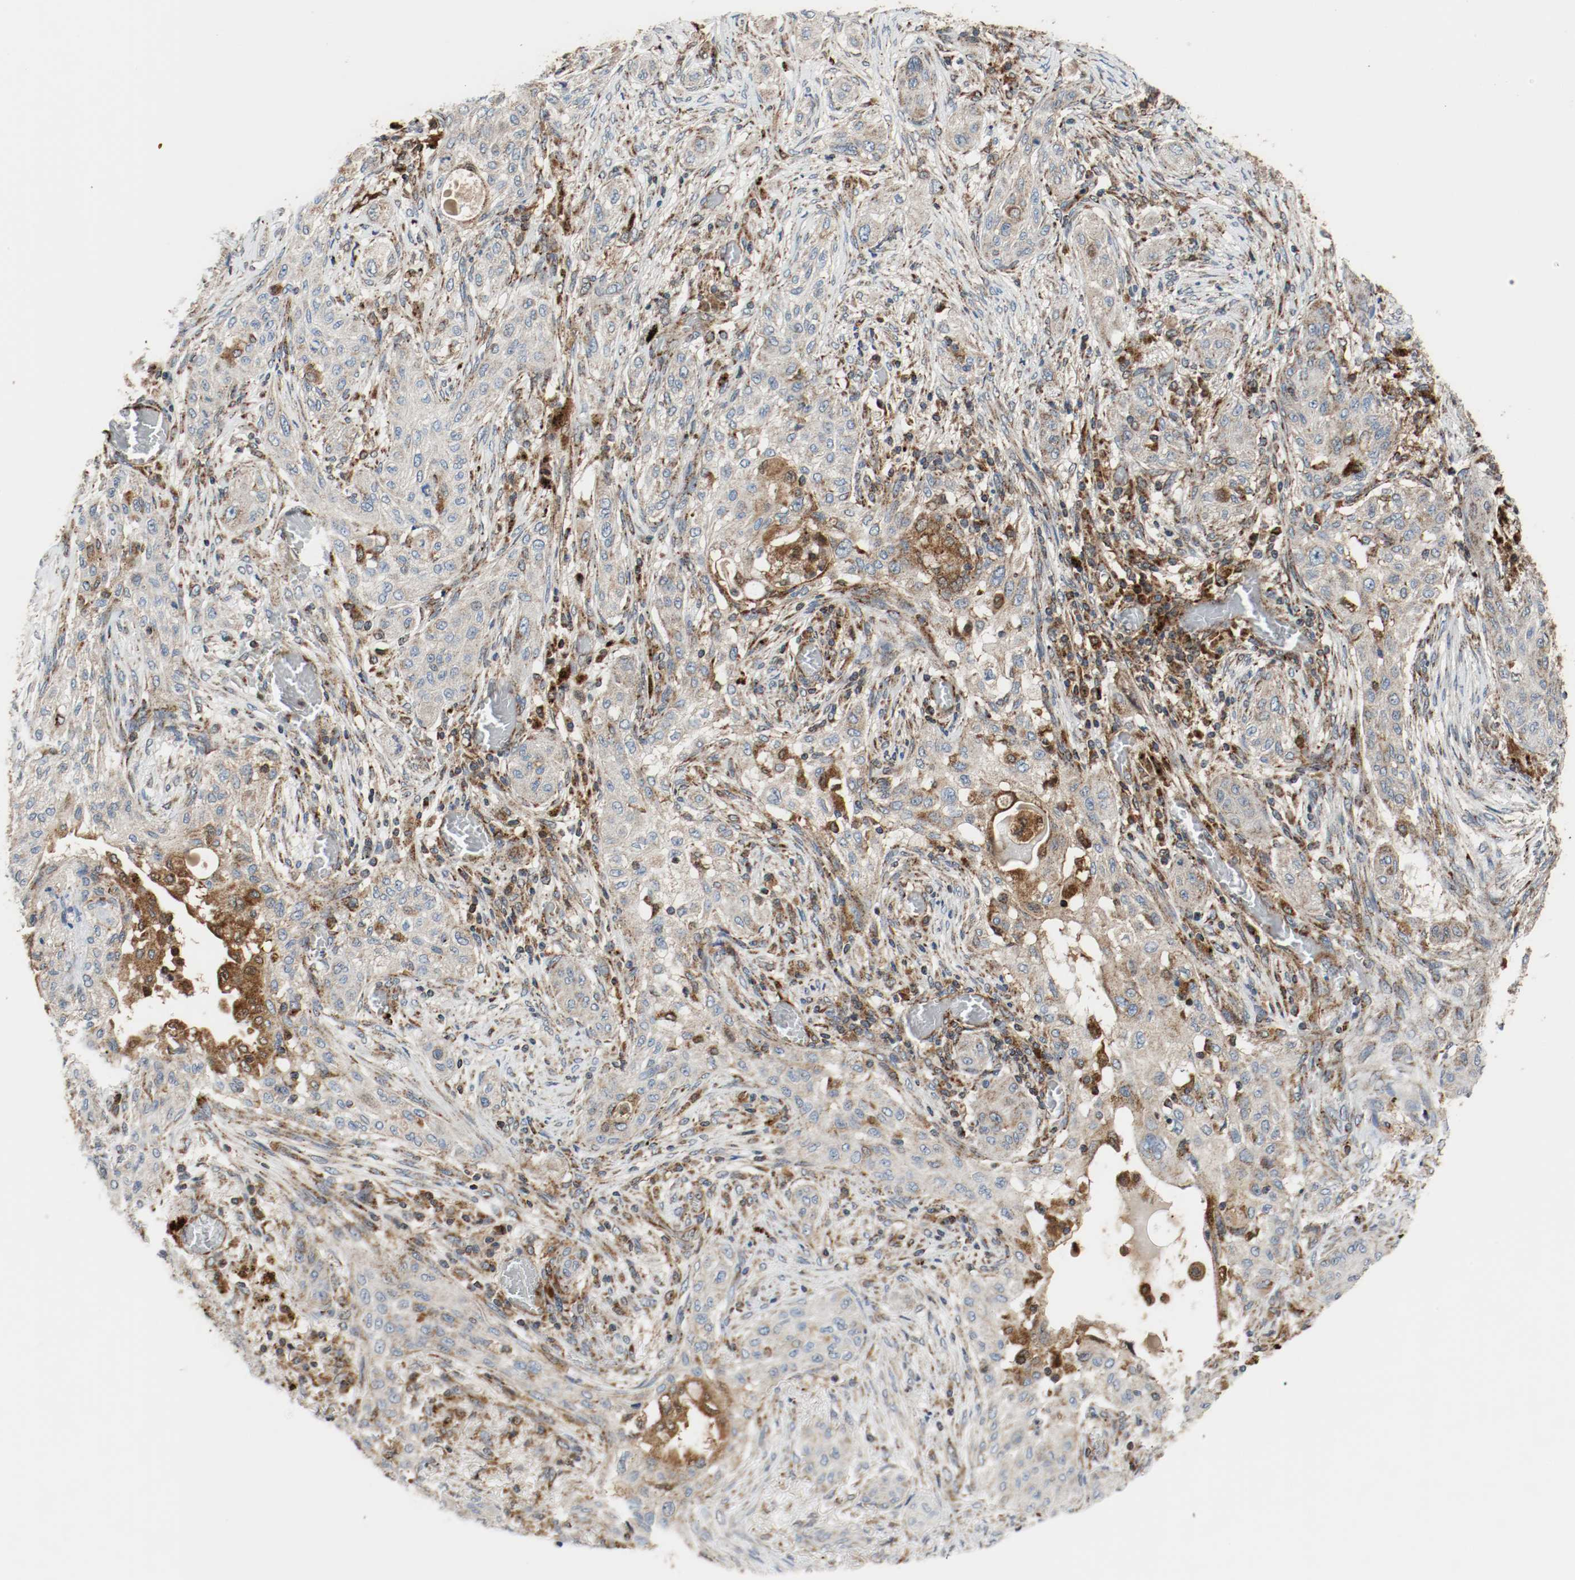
{"staining": {"intensity": "moderate", "quantity": ">75%", "location": "cytoplasmic/membranous"}, "tissue": "lung cancer", "cell_type": "Tumor cells", "image_type": "cancer", "snomed": [{"axis": "morphology", "description": "Squamous cell carcinoma, NOS"}, {"axis": "topography", "description": "Lung"}], "caption": "Immunohistochemical staining of squamous cell carcinoma (lung) demonstrates medium levels of moderate cytoplasmic/membranous protein staining in about >75% of tumor cells. (Stains: DAB in brown, nuclei in blue, Microscopy: brightfield microscopy at high magnification).", "gene": "TXNRD1", "patient": {"sex": "female", "age": 47}}